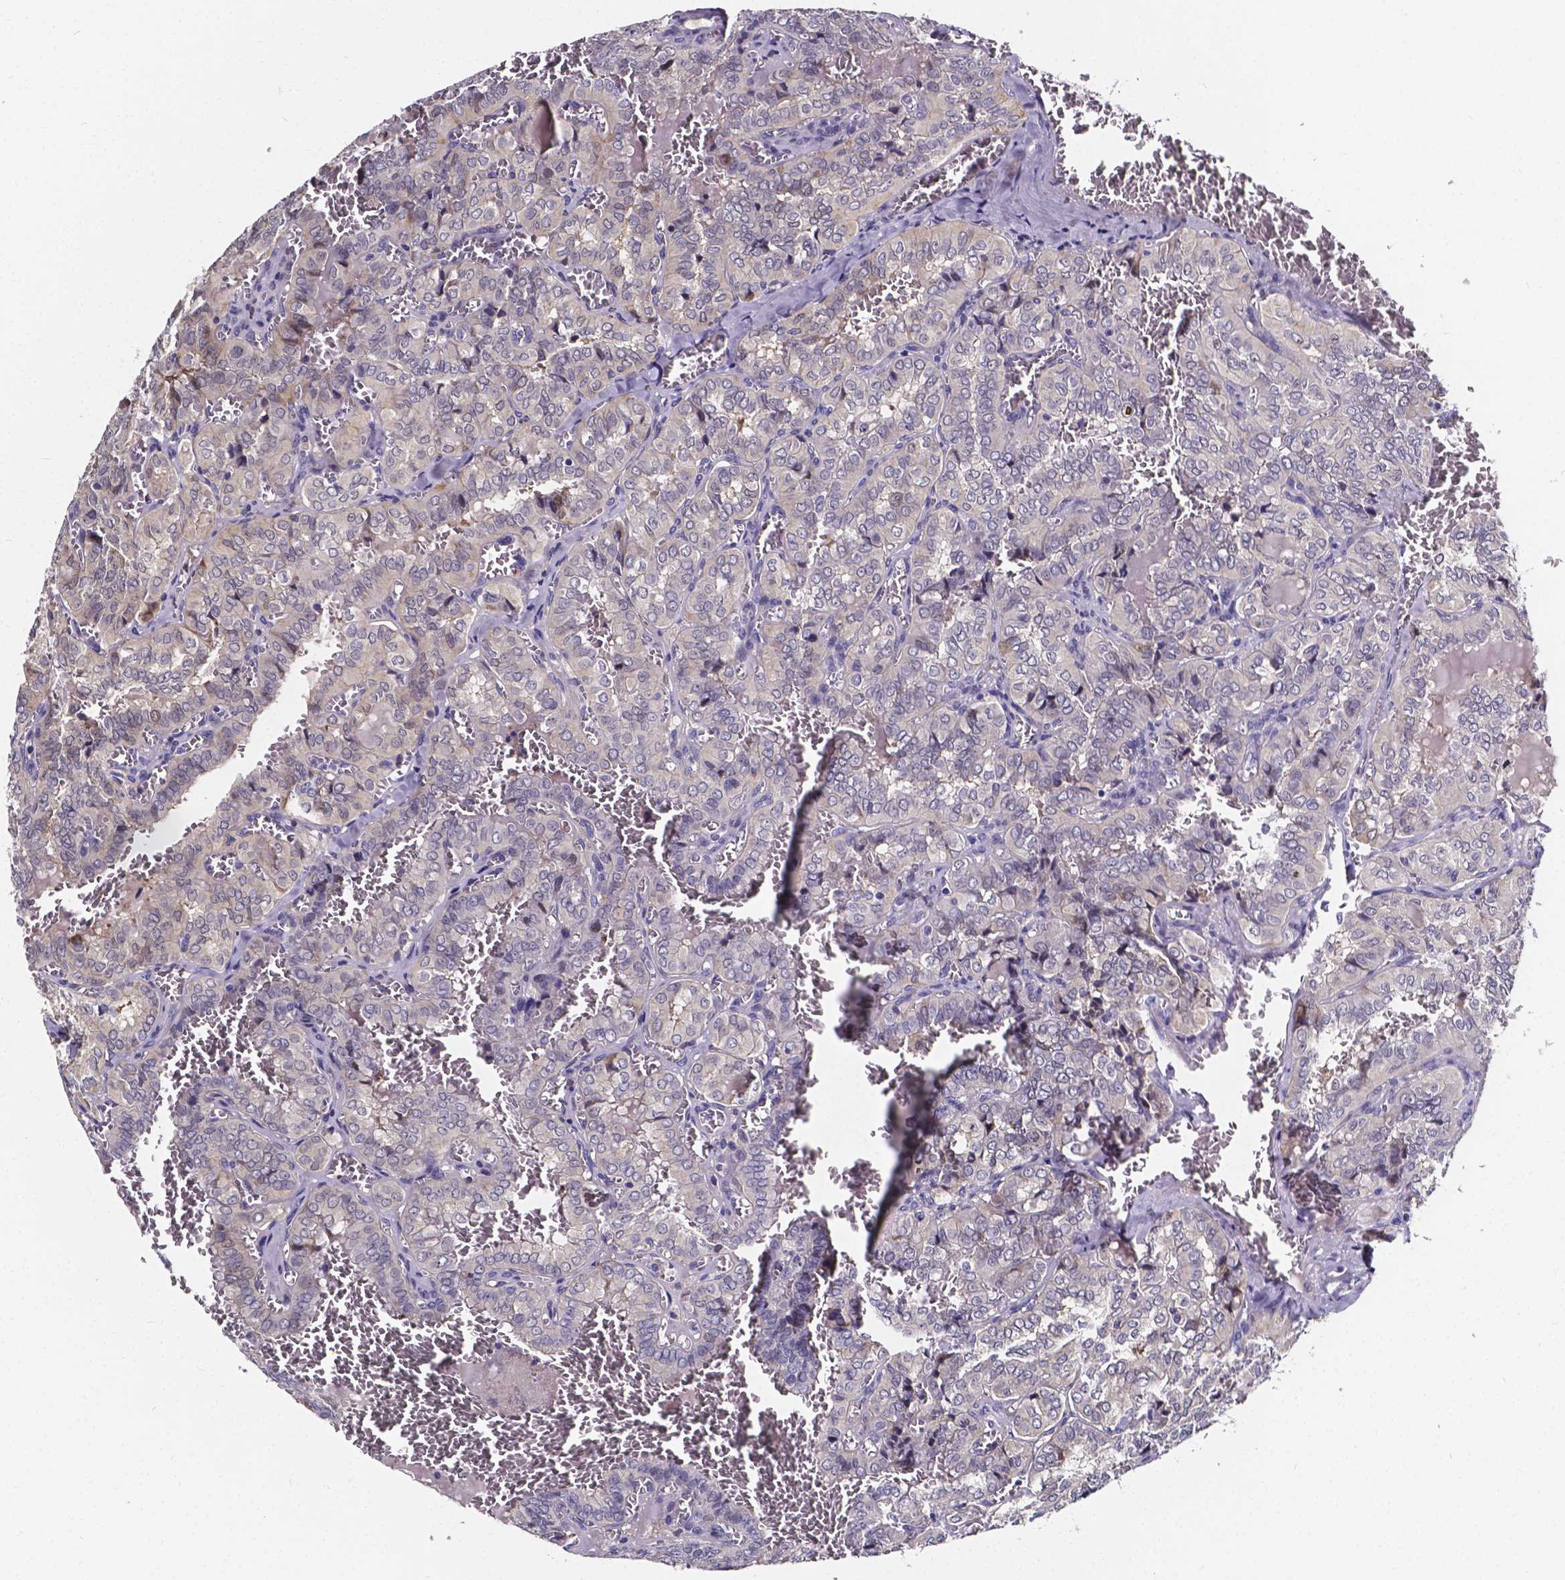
{"staining": {"intensity": "negative", "quantity": "none", "location": "none"}, "tissue": "thyroid cancer", "cell_type": "Tumor cells", "image_type": "cancer", "snomed": [{"axis": "morphology", "description": "Papillary adenocarcinoma, NOS"}, {"axis": "topography", "description": "Thyroid gland"}], "caption": "DAB immunohistochemical staining of thyroid papillary adenocarcinoma displays no significant expression in tumor cells.", "gene": "SOWAHA", "patient": {"sex": "female", "age": 41}}